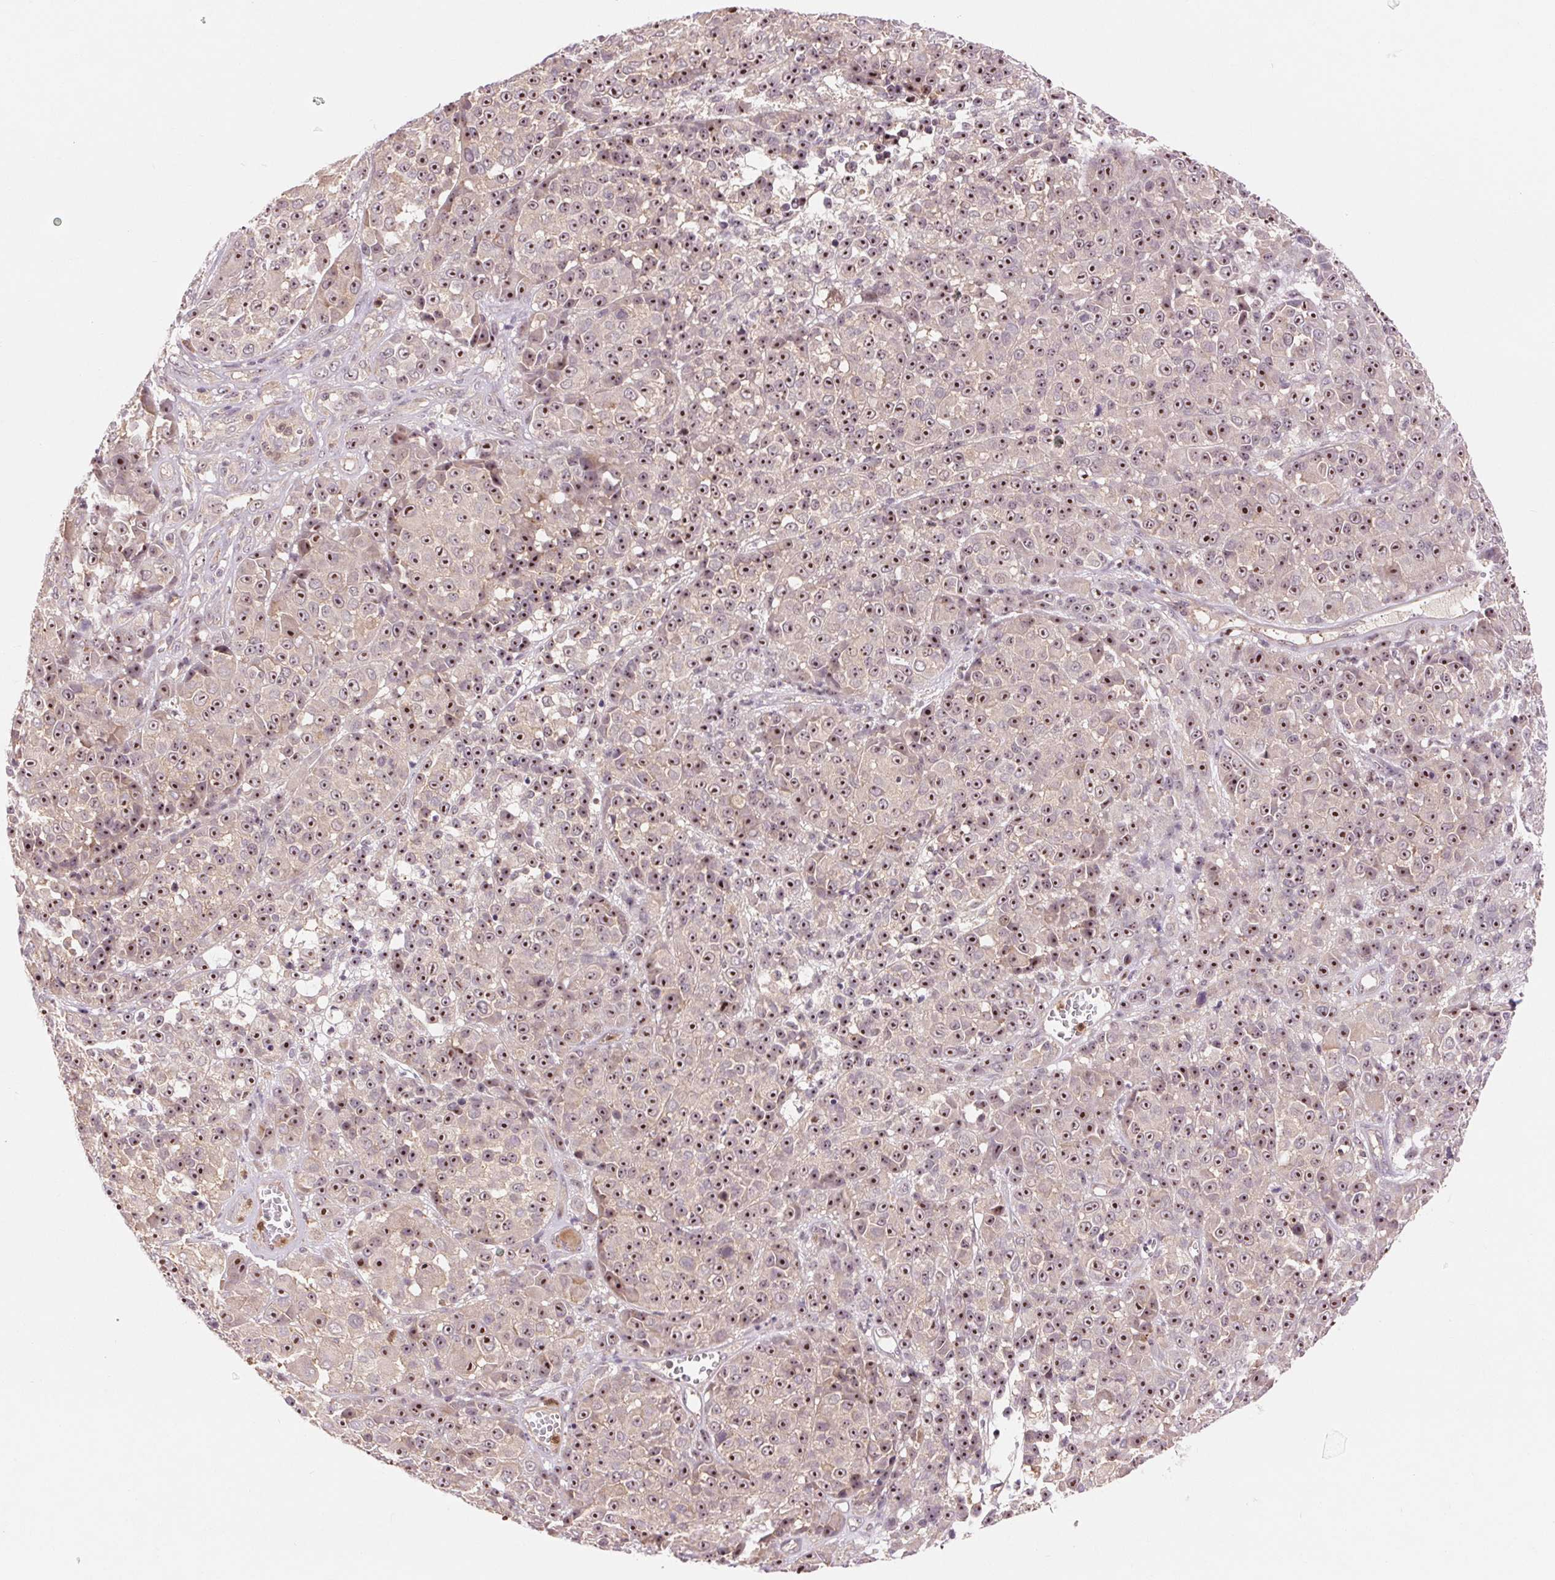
{"staining": {"intensity": "strong", "quantity": ">75%", "location": "nuclear"}, "tissue": "melanoma", "cell_type": "Tumor cells", "image_type": "cancer", "snomed": [{"axis": "morphology", "description": "Malignant melanoma, NOS"}, {"axis": "topography", "description": "Skin"}, {"axis": "topography", "description": "Skin of back"}], "caption": "A photomicrograph of melanoma stained for a protein exhibits strong nuclear brown staining in tumor cells. Nuclei are stained in blue.", "gene": "RANBP3L", "patient": {"sex": "male", "age": 91}}